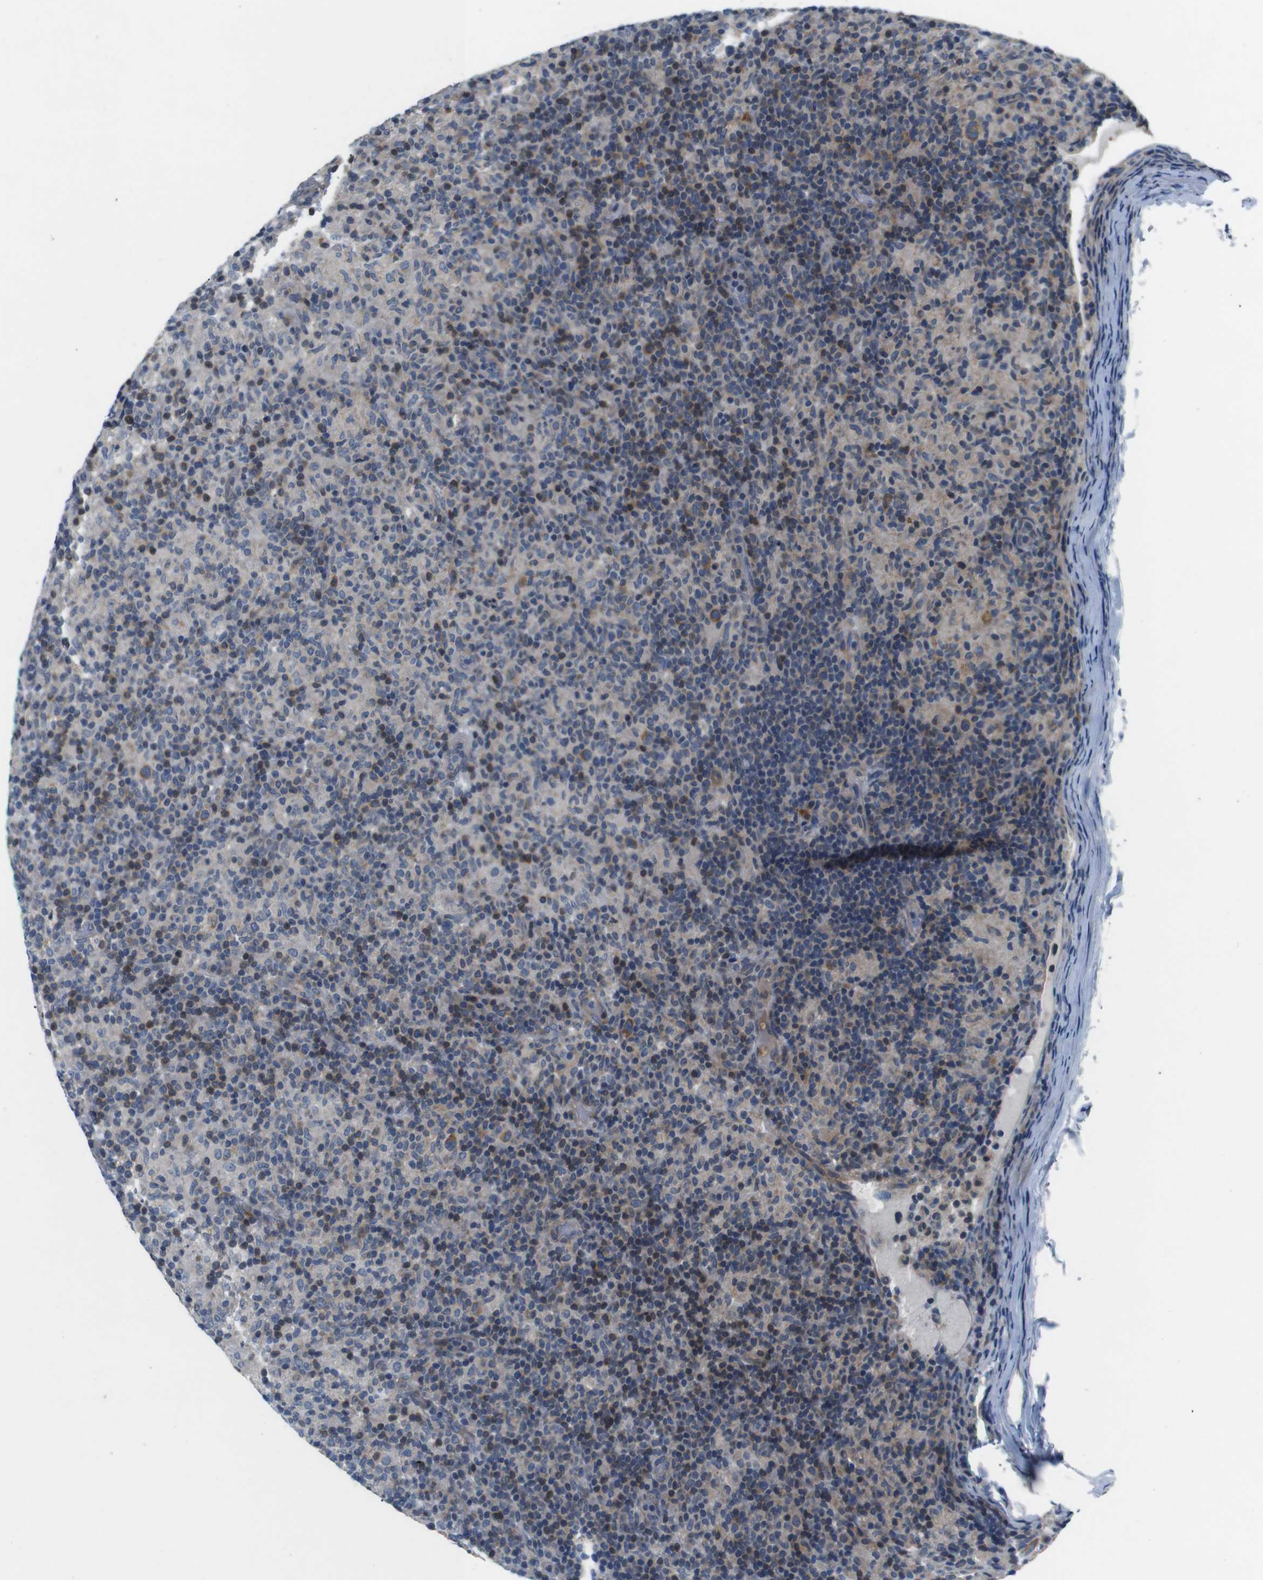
{"staining": {"intensity": "moderate", "quantity": ">75%", "location": "cytoplasmic/membranous"}, "tissue": "lymphoma", "cell_type": "Tumor cells", "image_type": "cancer", "snomed": [{"axis": "morphology", "description": "Hodgkin's disease, NOS"}, {"axis": "topography", "description": "Lymph node"}], "caption": "Immunohistochemical staining of lymphoma exhibits moderate cytoplasmic/membranous protein staining in approximately >75% of tumor cells.", "gene": "JAK1", "patient": {"sex": "male", "age": 70}}